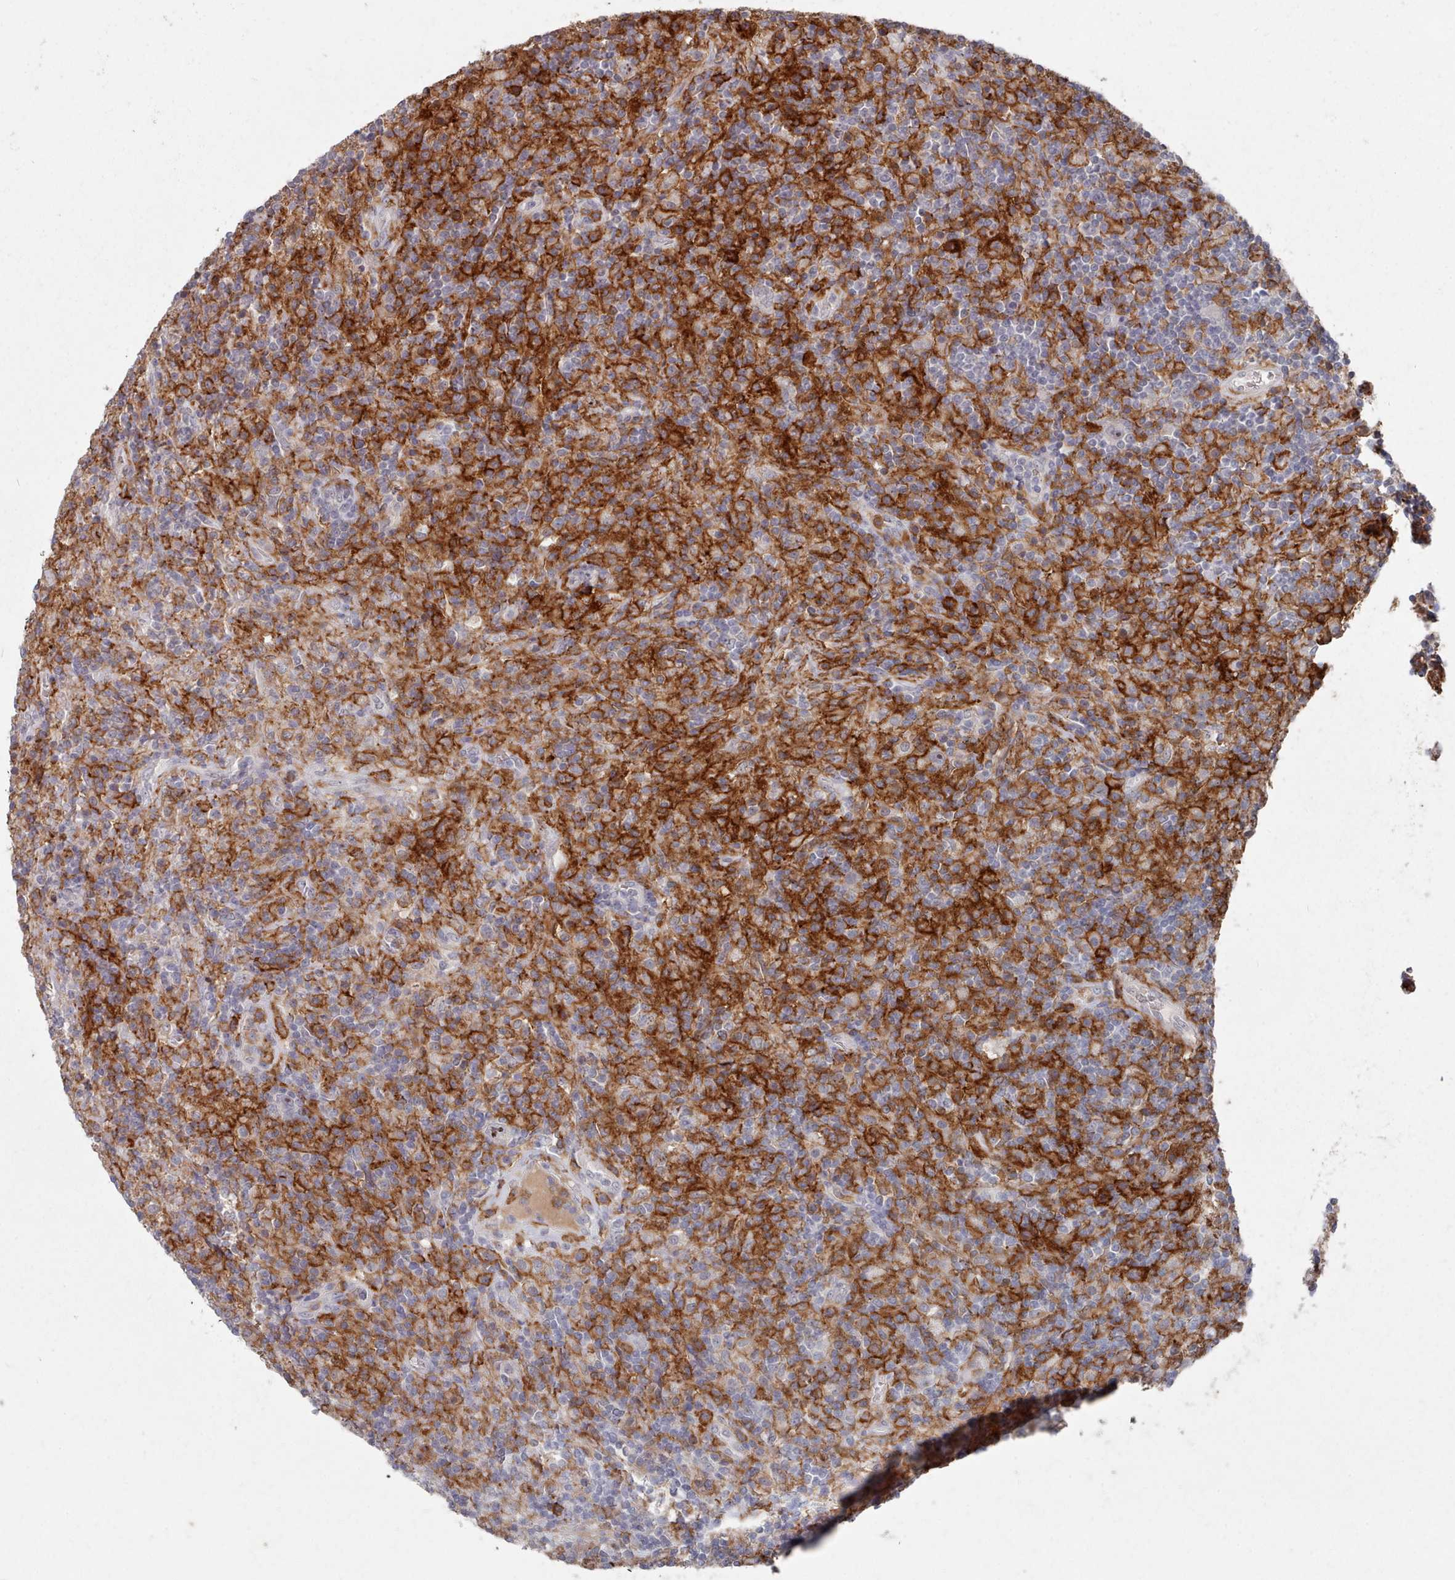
{"staining": {"intensity": "moderate", "quantity": "<25%", "location": "nuclear"}, "tissue": "lymphoma", "cell_type": "Tumor cells", "image_type": "cancer", "snomed": [{"axis": "morphology", "description": "Hodgkin's disease, NOS"}, {"axis": "topography", "description": "Lymph node"}], "caption": "The histopathology image shows staining of Hodgkin's disease, revealing moderate nuclear protein expression (brown color) within tumor cells.", "gene": "COL8A2", "patient": {"sex": "male", "age": 70}}